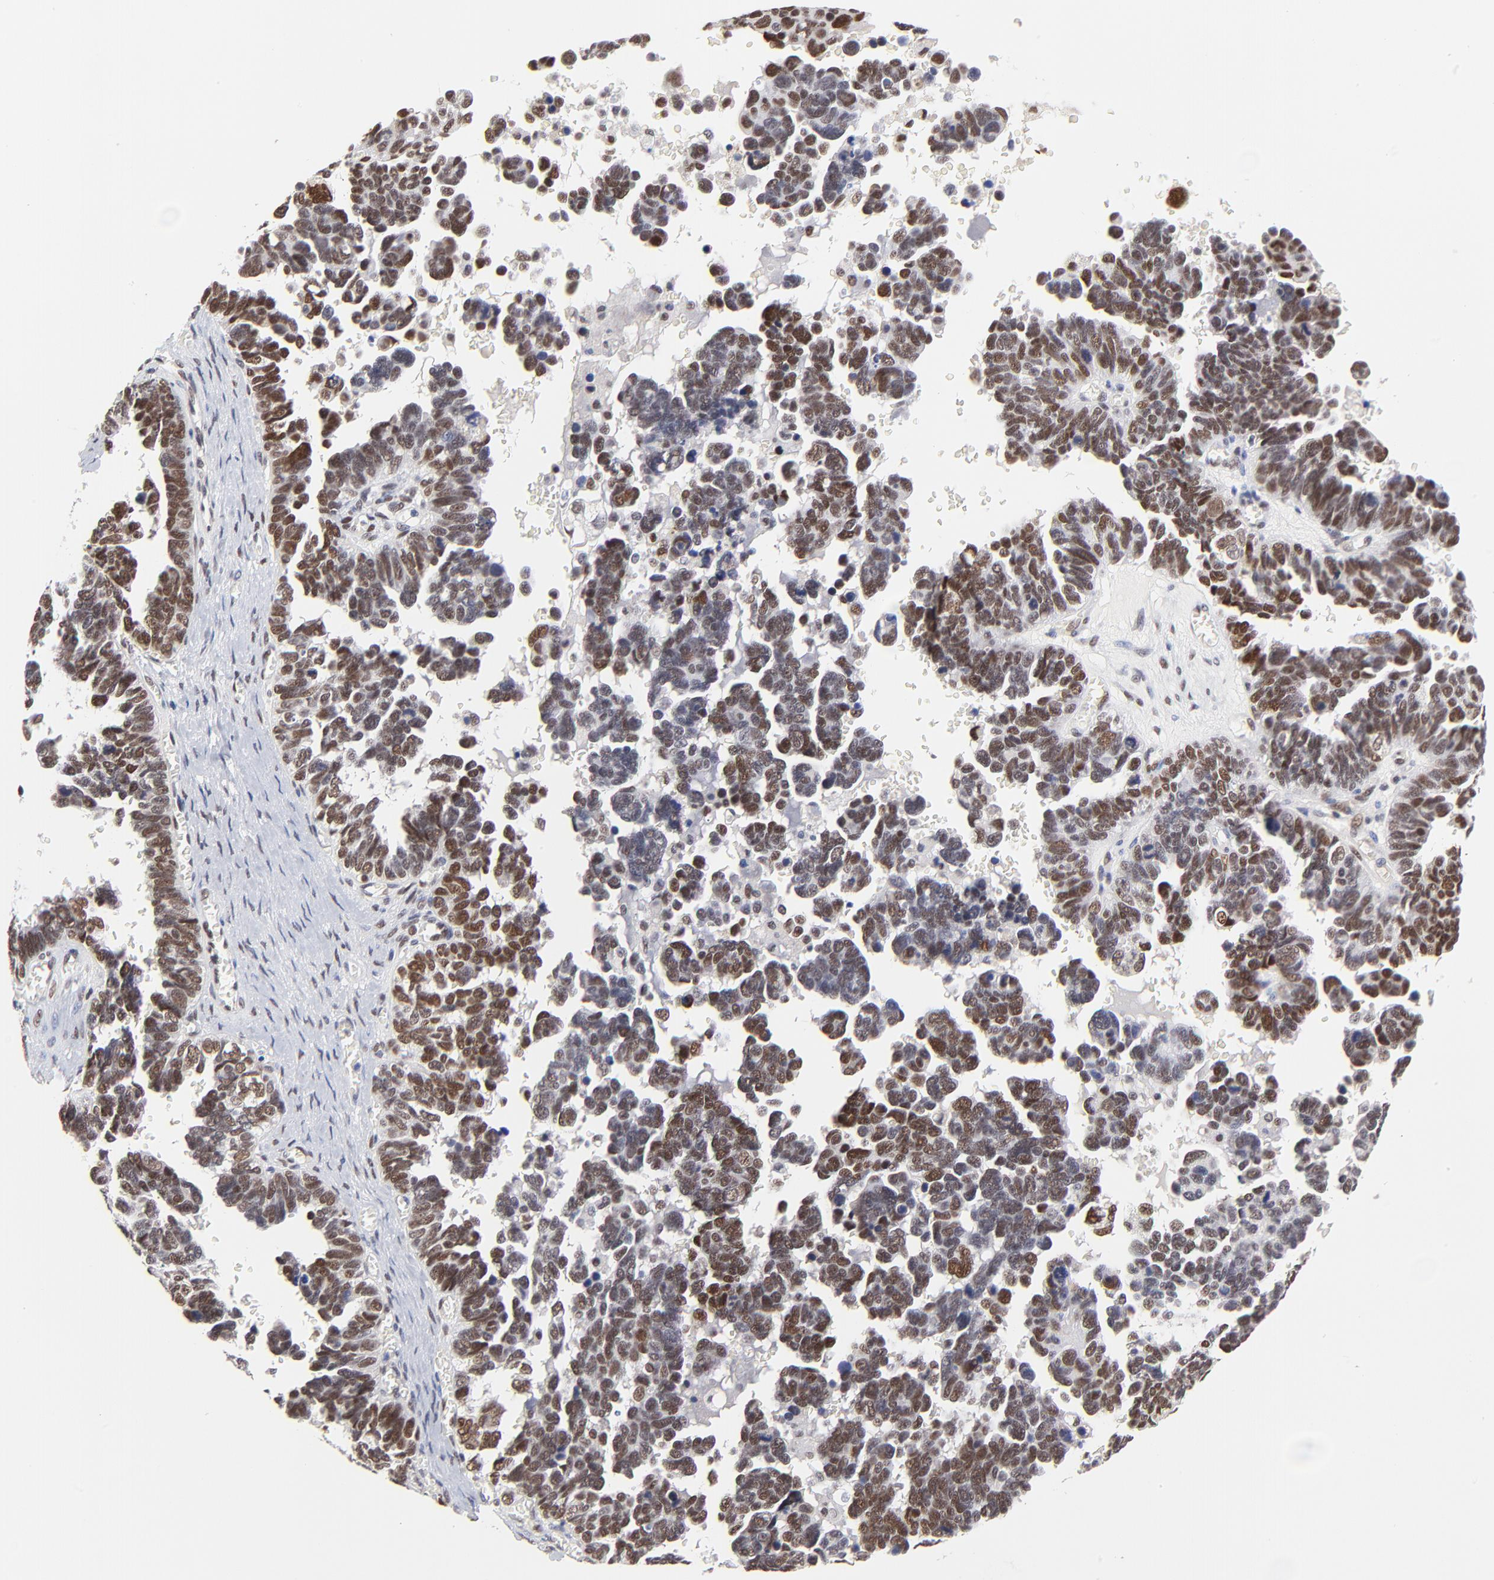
{"staining": {"intensity": "moderate", "quantity": "25%-75%", "location": "nuclear"}, "tissue": "ovarian cancer", "cell_type": "Tumor cells", "image_type": "cancer", "snomed": [{"axis": "morphology", "description": "Cystadenocarcinoma, serous, NOS"}, {"axis": "topography", "description": "Ovary"}], "caption": "Ovarian cancer stained with DAB immunohistochemistry reveals medium levels of moderate nuclear expression in approximately 25%-75% of tumor cells.", "gene": "OGFOD1", "patient": {"sex": "female", "age": 69}}